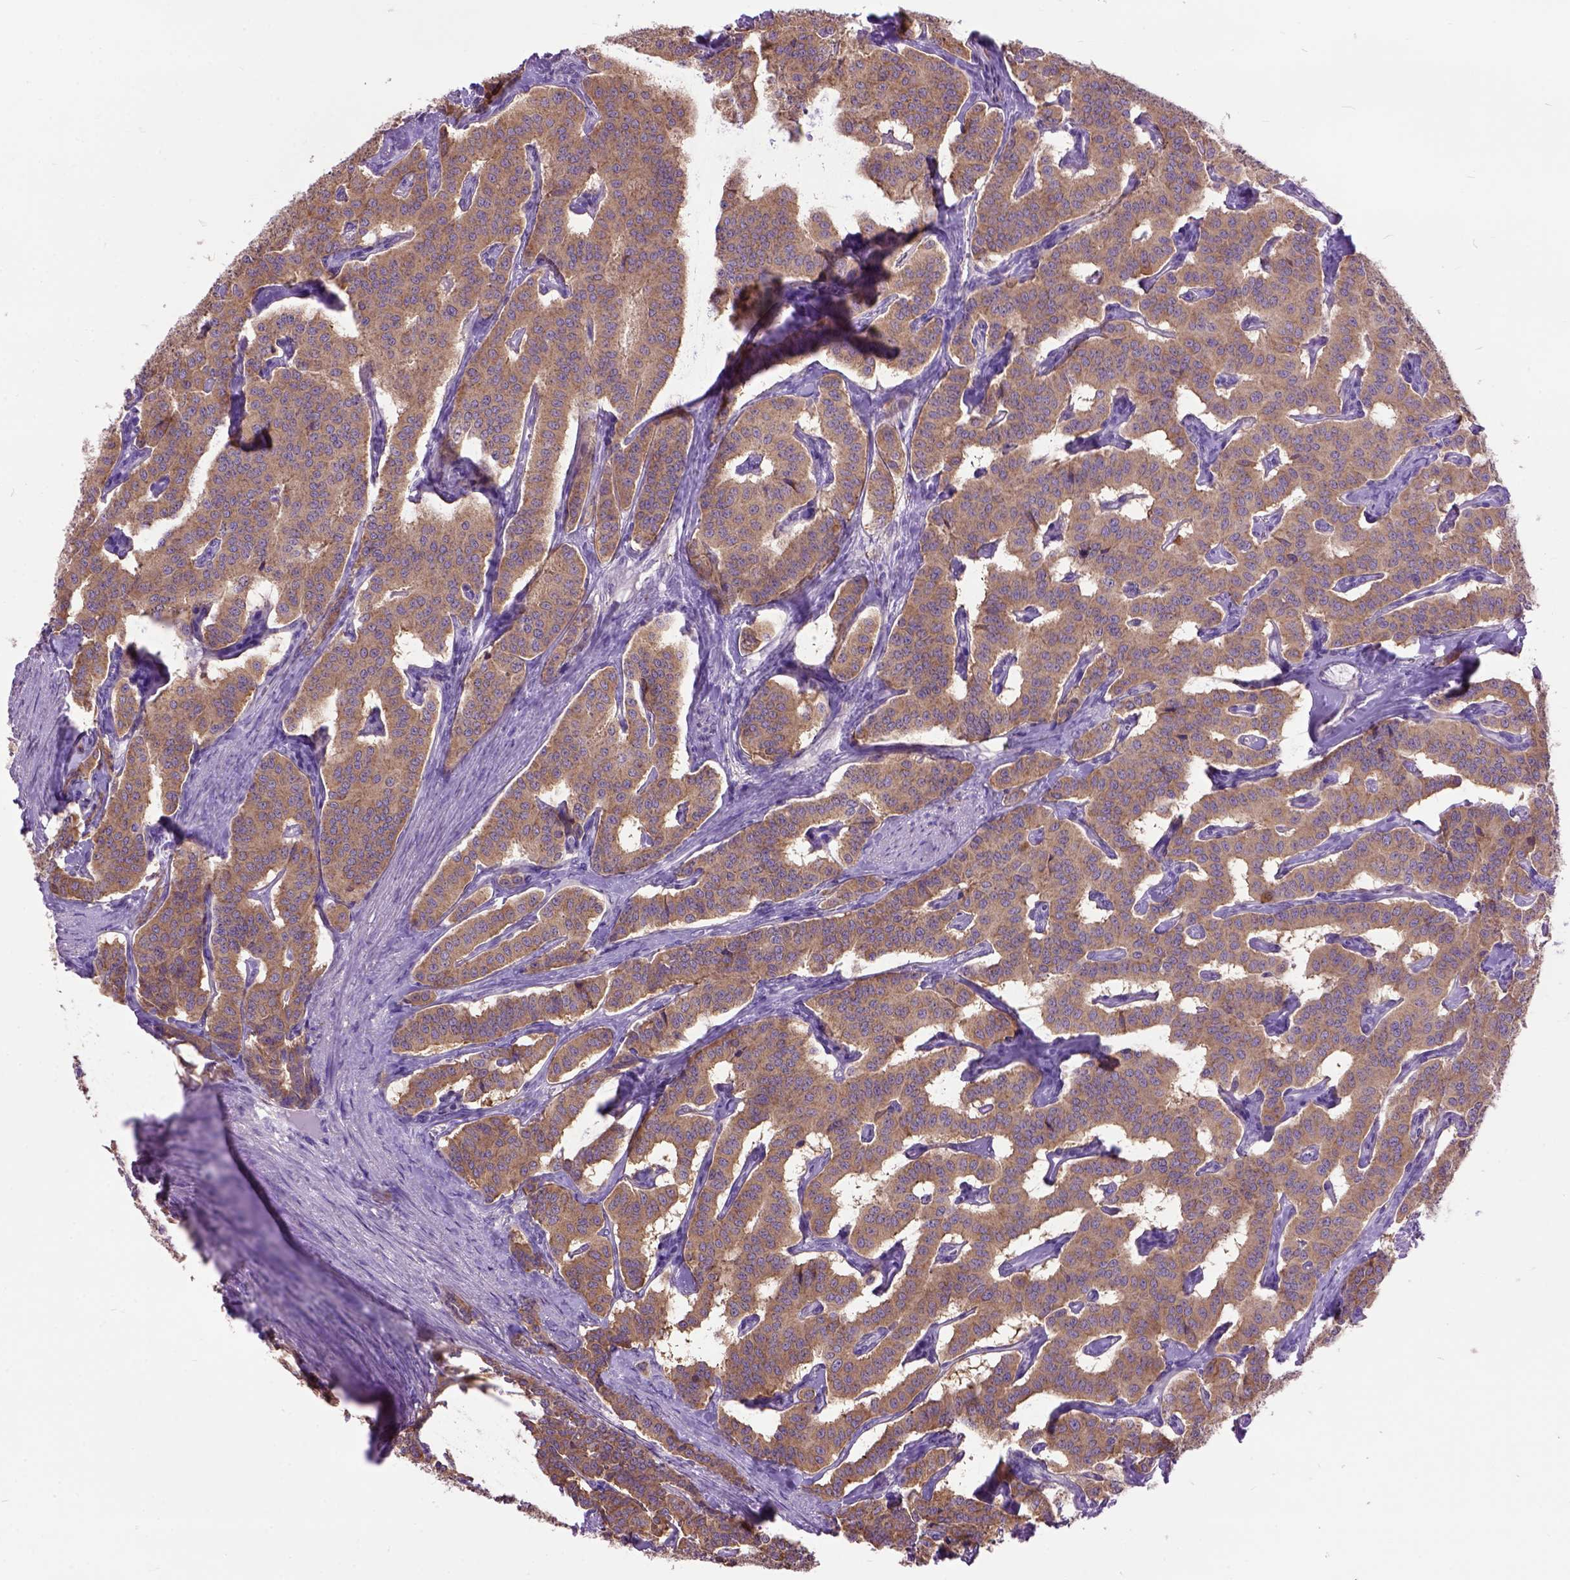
{"staining": {"intensity": "moderate", "quantity": ">75%", "location": "cytoplasmic/membranous"}, "tissue": "carcinoid", "cell_type": "Tumor cells", "image_type": "cancer", "snomed": [{"axis": "morphology", "description": "Carcinoid, malignant, NOS"}, {"axis": "topography", "description": "Lung"}], "caption": "Human carcinoid stained with a brown dye displays moderate cytoplasmic/membranous positive positivity in approximately >75% of tumor cells.", "gene": "MAPT", "patient": {"sex": "female", "age": 46}}